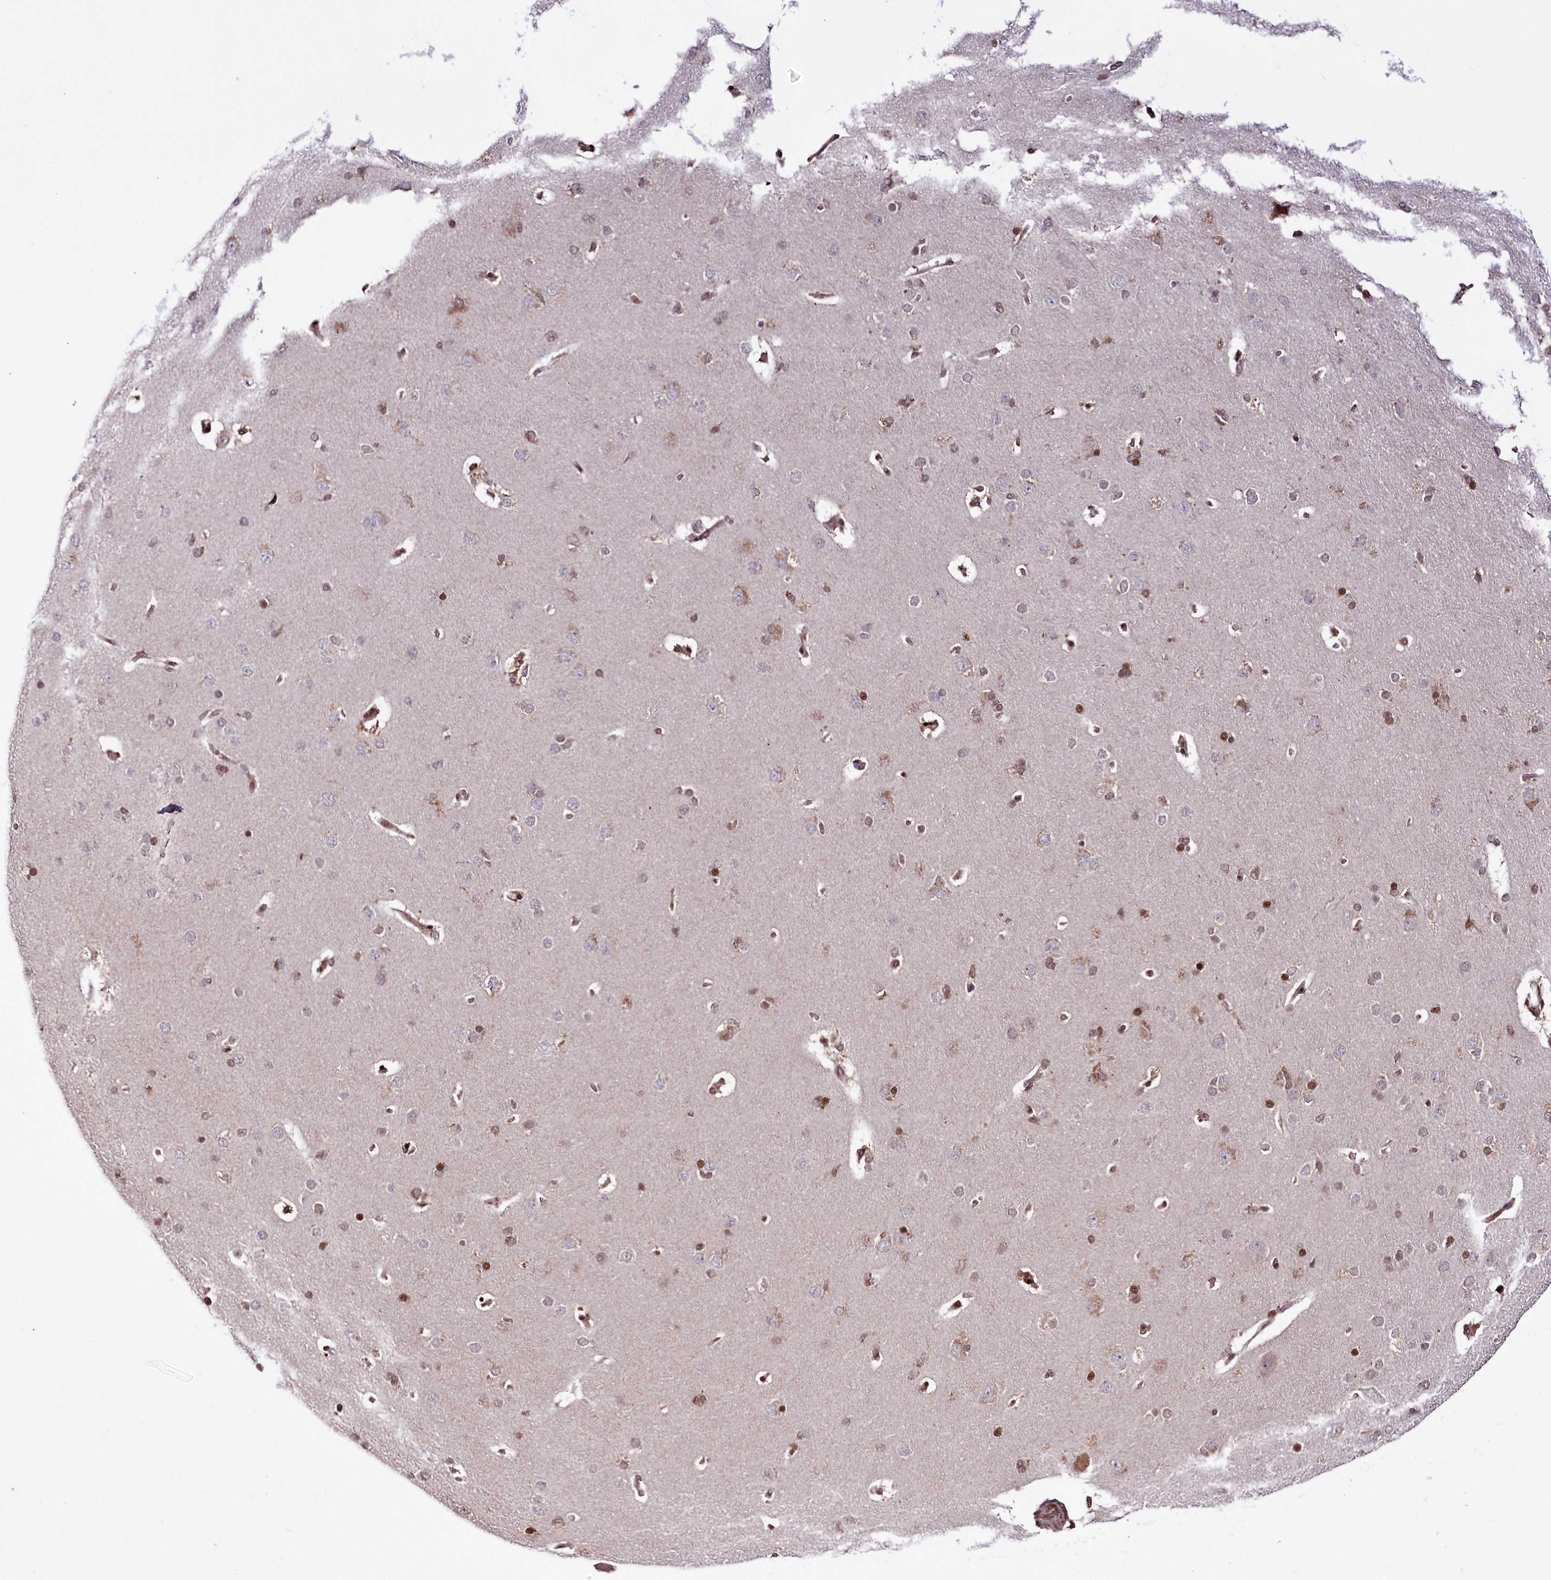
{"staining": {"intensity": "moderate", "quantity": ">75%", "location": "cytoplasmic/membranous"}, "tissue": "cerebral cortex", "cell_type": "Endothelial cells", "image_type": "normal", "snomed": [{"axis": "morphology", "description": "Normal tissue, NOS"}, {"axis": "topography", "description": "Cerebral cortex"}], "caption": "Immunohistochemistry staining of benign cerebral cortex, which exhibits medium levels of moderate cytoplasmic/membranous positivity in about >75% of endothelial cells indicating moderate cytoplasmic/membranous protein staining. The staining was performed using DAB (brown) for protein detection and nuclei were counterstained in hematoxylin (blue).", "gene": "HOXC8", "patient": {"sex": "male", "age": 62}}